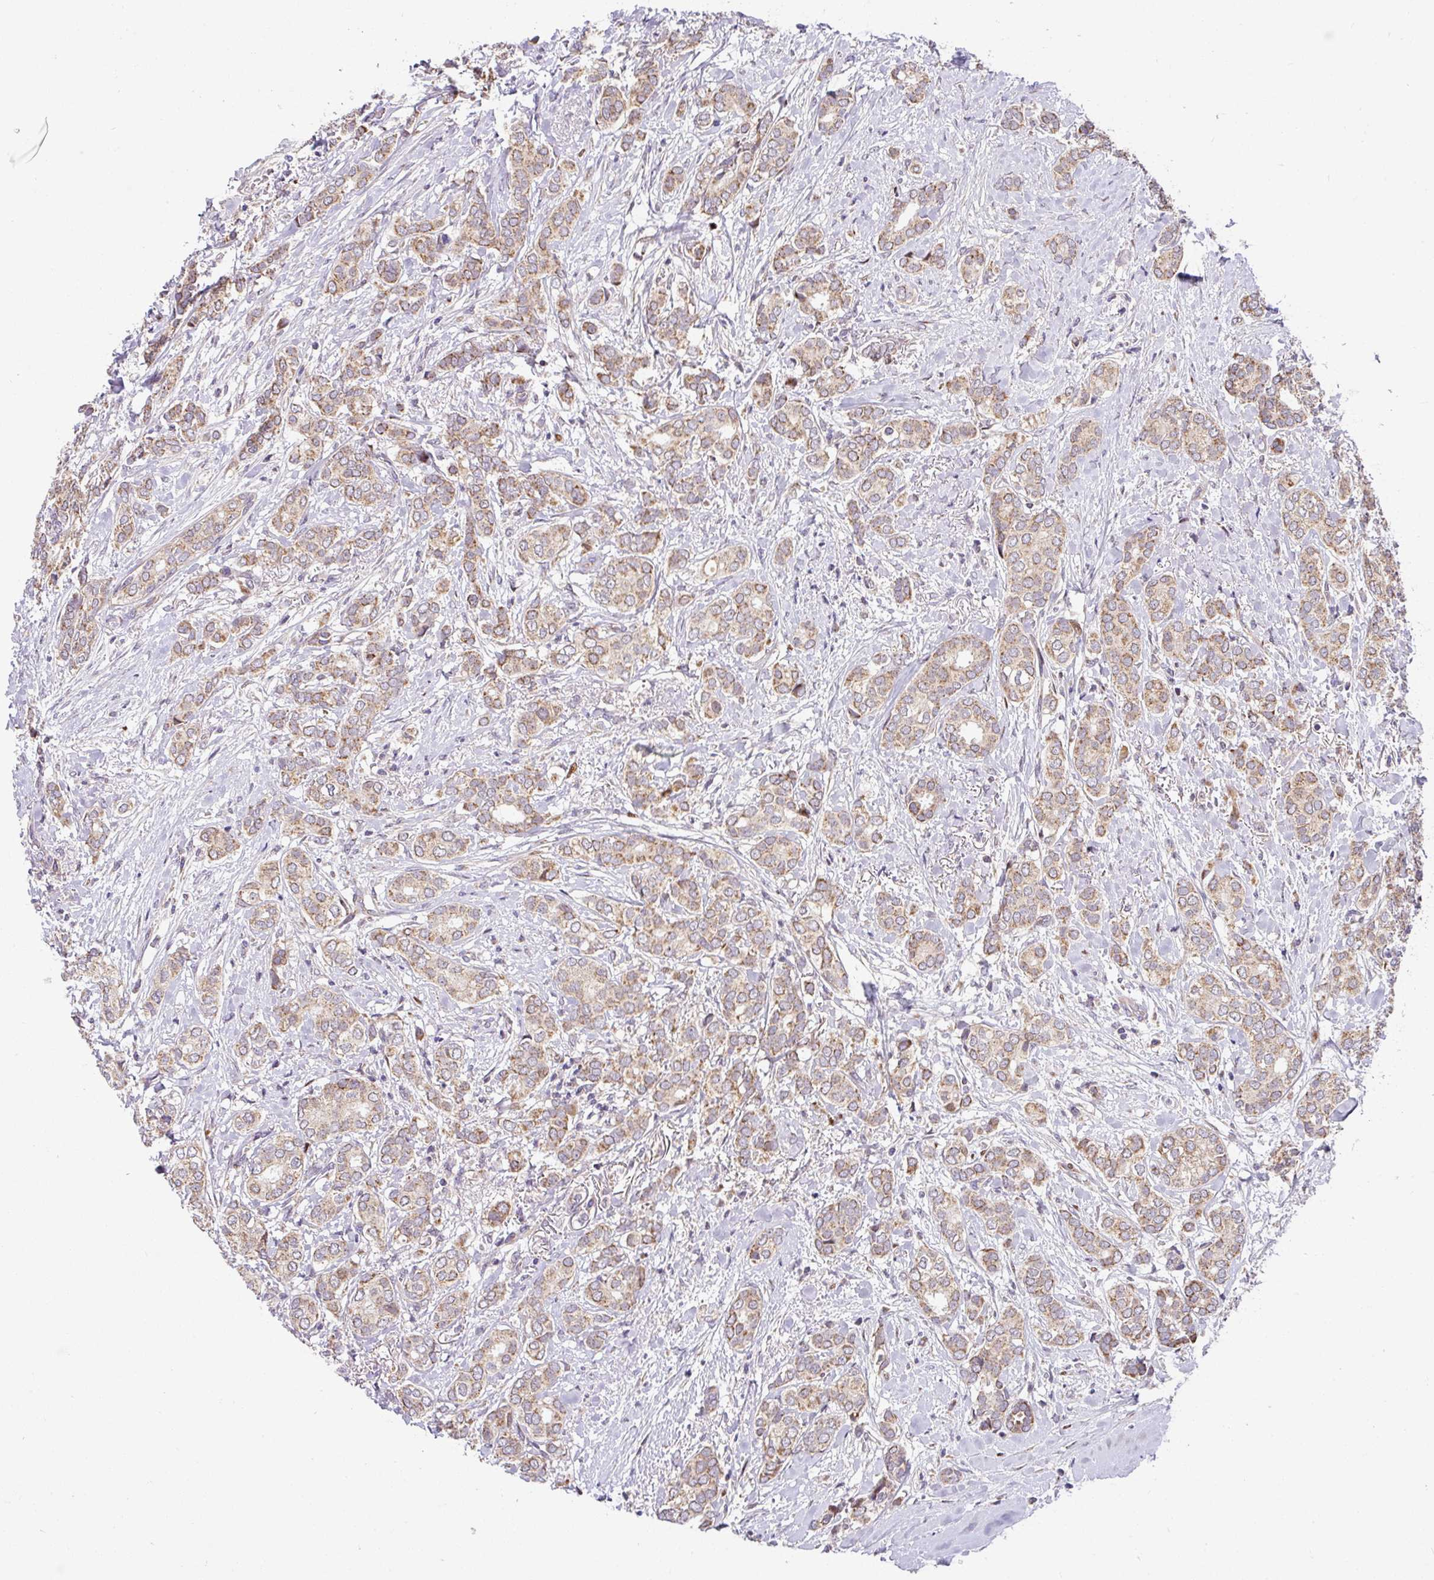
{"staining": {"intensity": "moderate", "quantity": ">75%", "location": "cytoplasmic/membranous"}, "tissue": "breast cancer", "cell_type": "Tumor cells", "image_type": "cancer", "snomed": [{"axis": "morphology", "description": "Duct carcinoma"}, {"axis": "topography", "description": "Breast"}], "caption": "Immunohistochemistry histopathology image of neoplastic tissue: infiltrating ductal carcinoma (breast) stained using IHC displays medium levels of moderate protein expression localized specifically in the cytoplasmic/membranous of tumor cells, appearing as a cytoplasmic/membranous brown color.", "gene": "SARS2", "patient": {"sex": "female", "age": 73}}